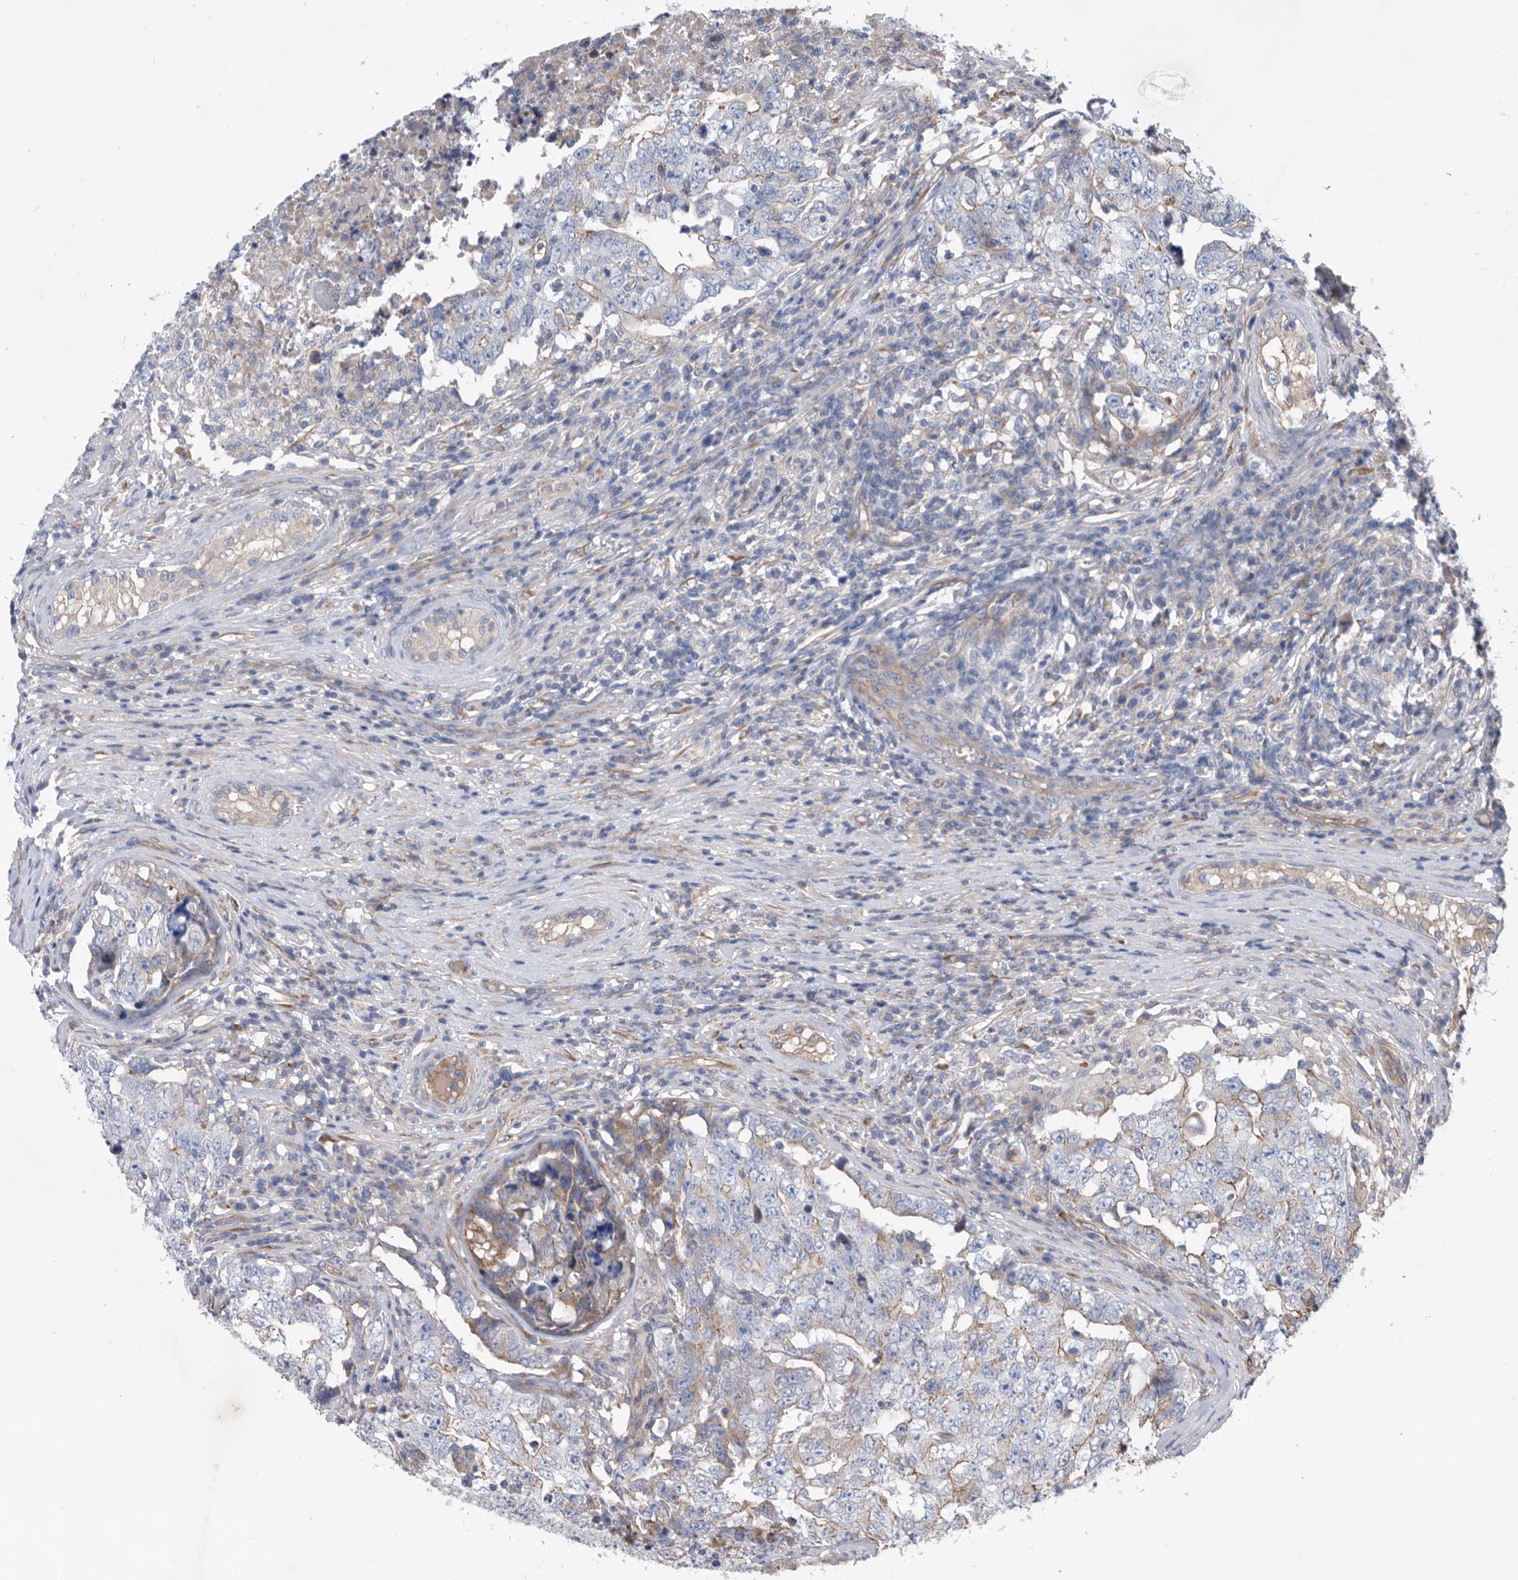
{"staining": {"intensity": "negative", "quantity": "none", "location": "none"}, "tissue": "testis cancer", "cell_type": "Tumor cells", "image_type": "cancer", "snomed": [{"axis": "morphology", "description": "Carcinoma, Embryonal, NOS"}, {"axis": "topography", "description": "Testis"}], "caption": "An IHC micrograph of testis embryonal carcinoma is shown. There is no staining in tumor cells of testis embryonal carcinoma. (DAB (3,3'-diaminobenzidine) IHC visualized using brightfield microscopy, high magnification).", "gene": "ATP13A3", "patient": {"sex": "male", "age": 26}}